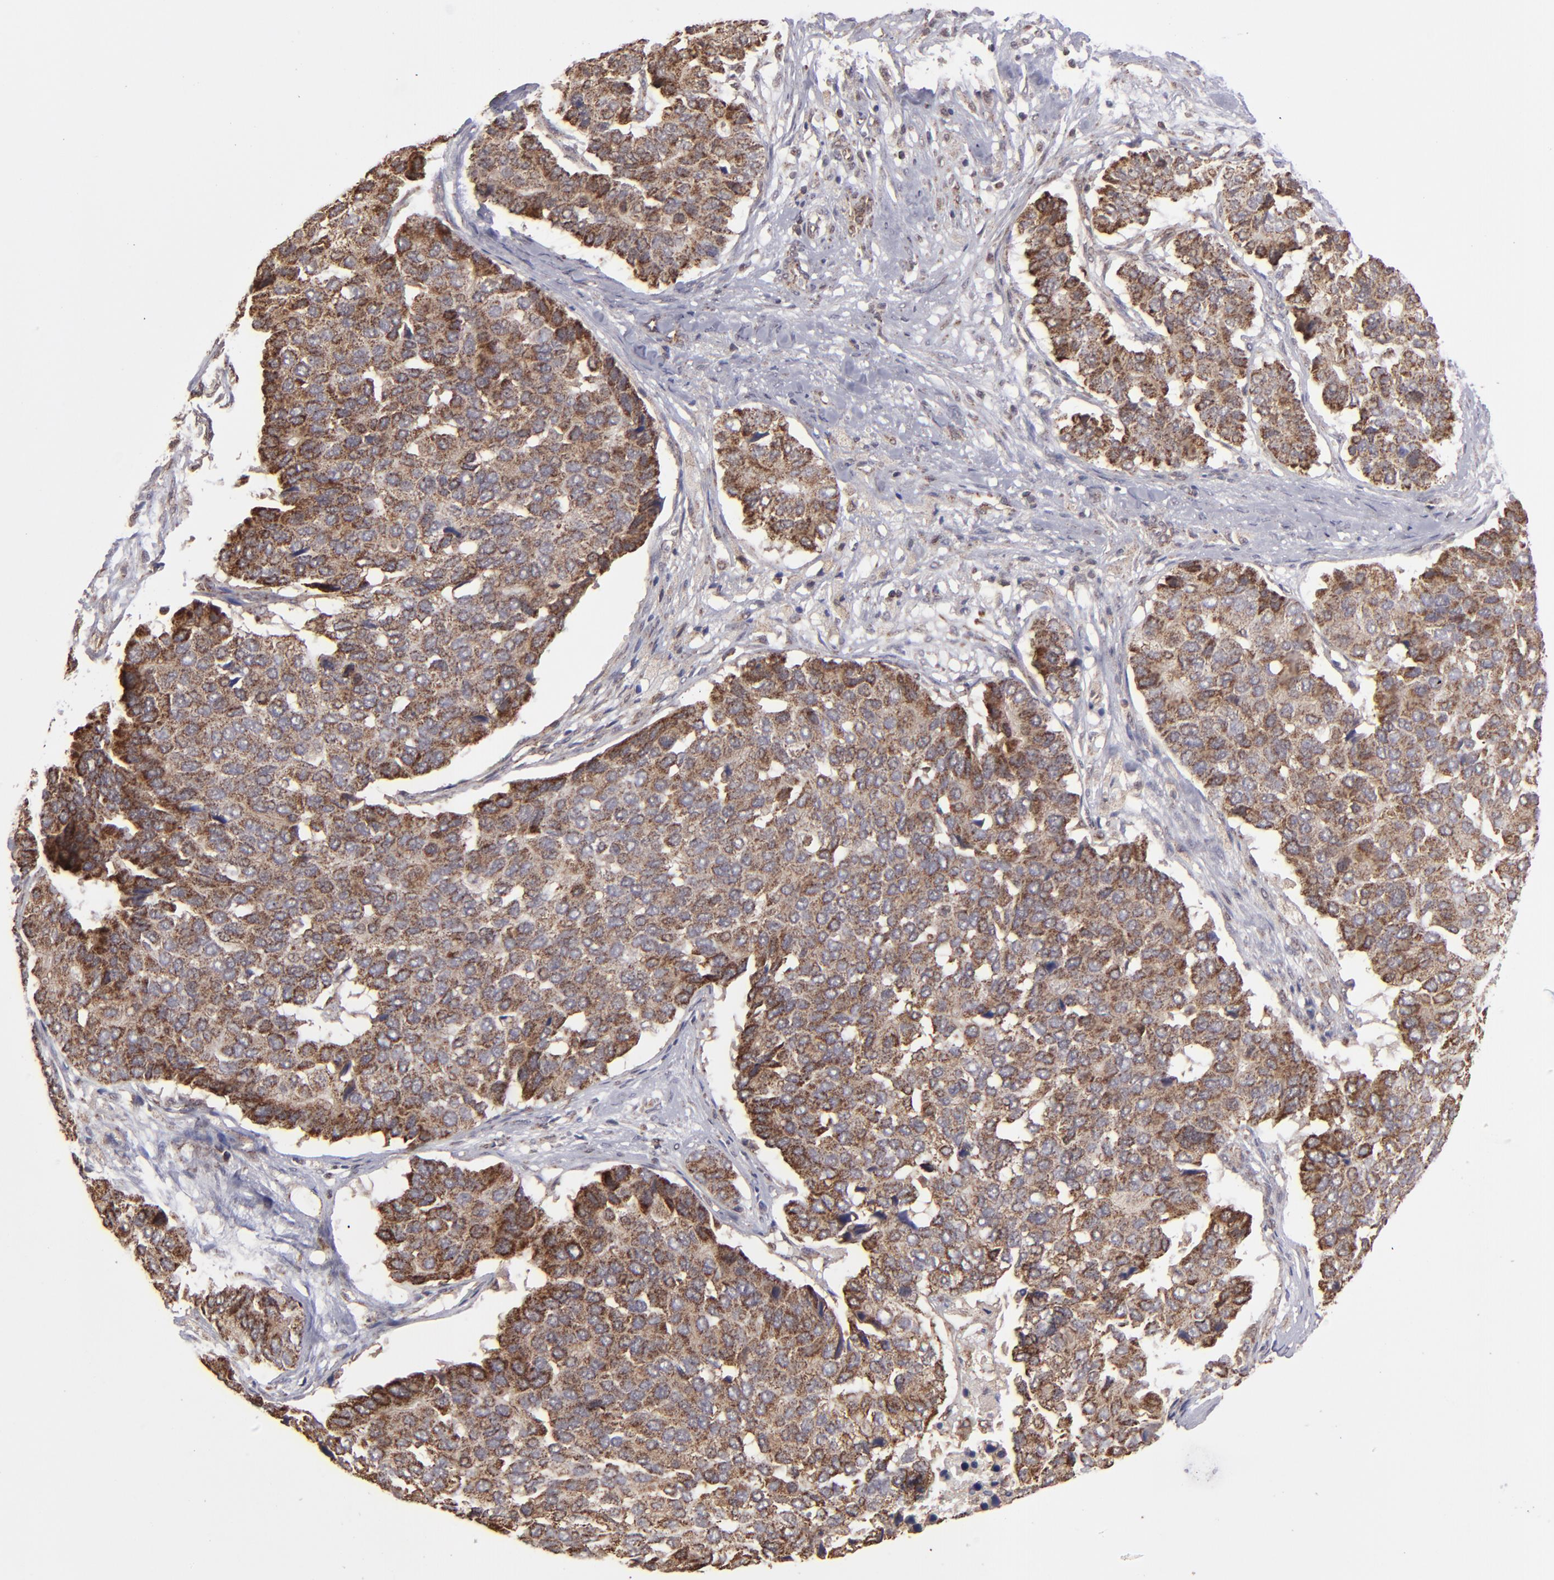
{"staining": {"intensity": "moderate", "quantity": ">75%", "location": "cytoplasmic/membranous"}, "tissue": "pancreatic cancer", "cell_type": "Tumor cells", "image_type": "cancer", "snomed": [{"axis": "morphology", "description": "Adenocarcinoma, NOS"}, {"axis": "topography", "description": "Pancreas"}], "caption": "Immunohistochemistry image of adenocarcinoma (pancreatic) stained for a protein (brown), which displays medium levels of moderate cytoplasmic/membranous staining in about >75% of tumor cells.", "gene": "SLC15A1", "patient": {"sex": "male", "age": 50}}